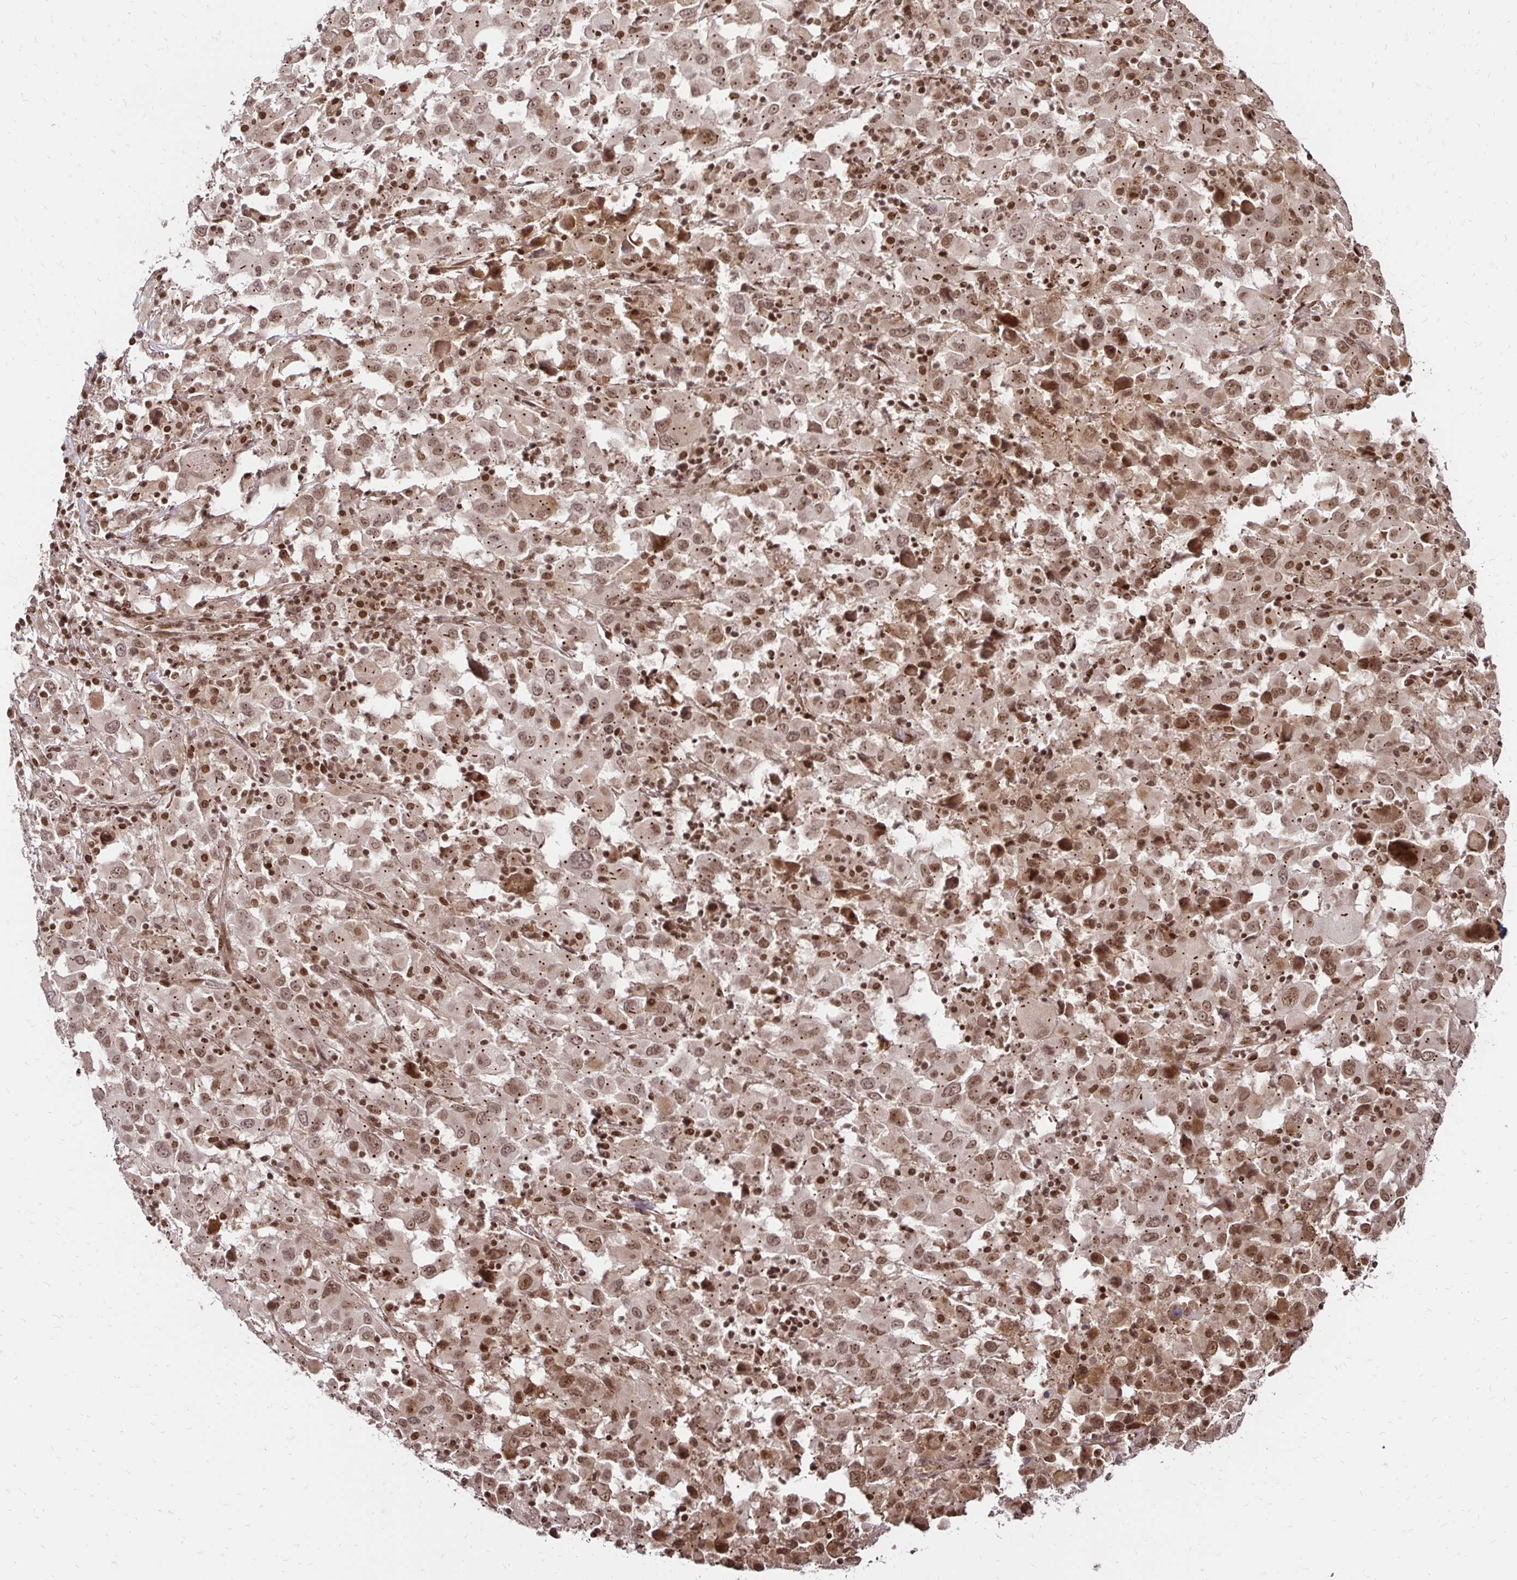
{"staining": {"intensity": "moderate", "quantity": ">75%", "location": "cytoplasmic/membranous,nuclear"}, "tissue": "melanoma", "cell_type": "Tumor cells", "image_type": "cancer", "snomed": [{"axis": "morphology", "description": "Malignant melanoma, Metastatic site"}, {"axis": "topography", "description": "Soft tissue"}], "caption": "This micrograph reveals malignant melanoma (metastatic site) stained with immunohistochemistry to label a protein in brown. The cytoplasmic/membranous and nuclear of tumor cells show moderate positivity for the protein. Nuclei are counter-stained blue.", "gene": "GLYR1", "patient": {"sex": "male", "age": 50}}